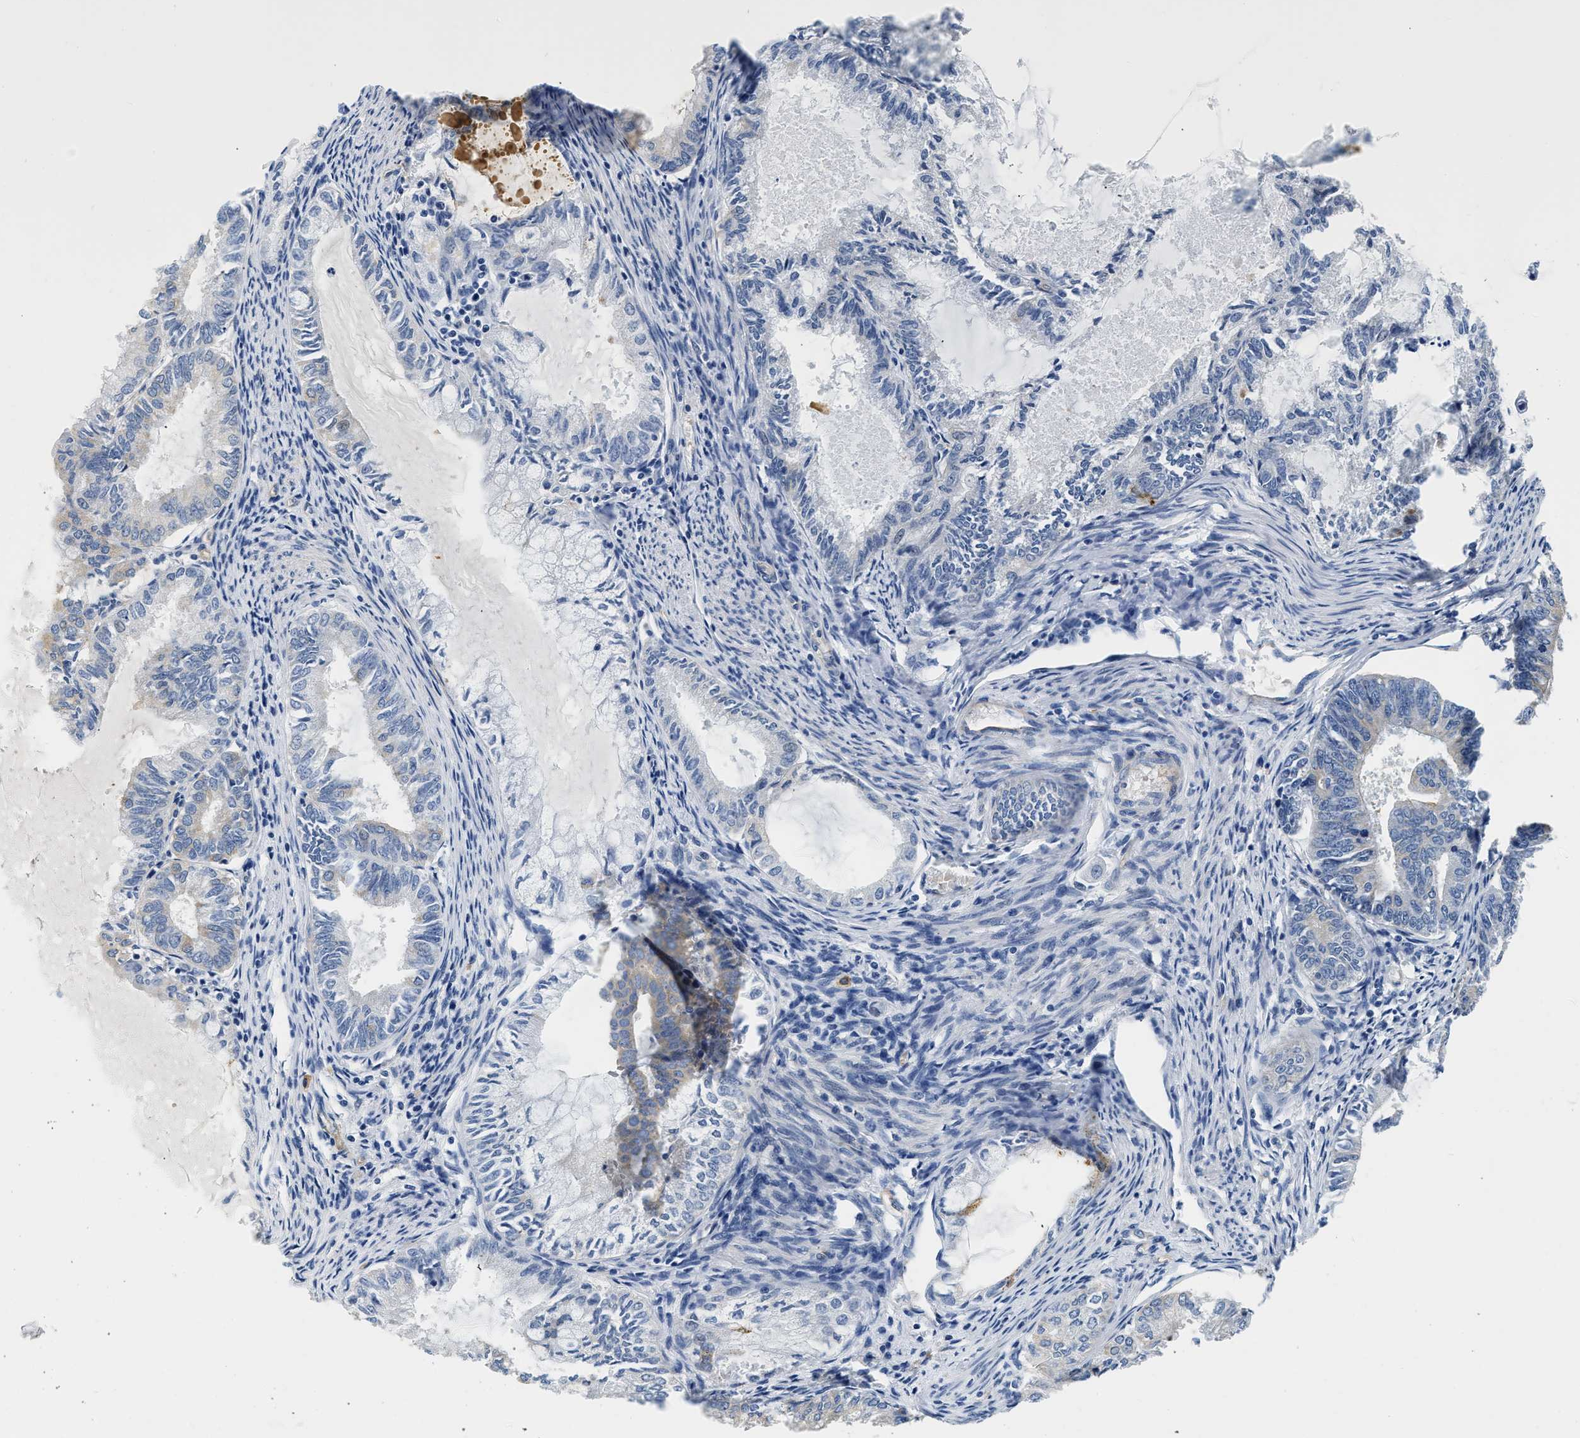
{"staining": {"intensity": "negative", "quantity": "none", "location": "none"}, "tissue": "endometrial cancer", "cell_type": "Tumor cells", "image_type": "cancer", "snomed": [{"axis": "morphology", "description": "Adenocarcinoma, NOS"}, {"axis": "topography", "description": "Endometrium"}], "caption": "Immunohistochemistry (IHC) micrograph of human endometrial adenocarcinoma stained for a protein (brown), which shows no staining in tumor cells. The staining is performed using DAB brown chromogen with nuclei counter-stained in using hematoxylin.", "gene": "CSDE1", "patient": {"sex": "female", "age": 86}}